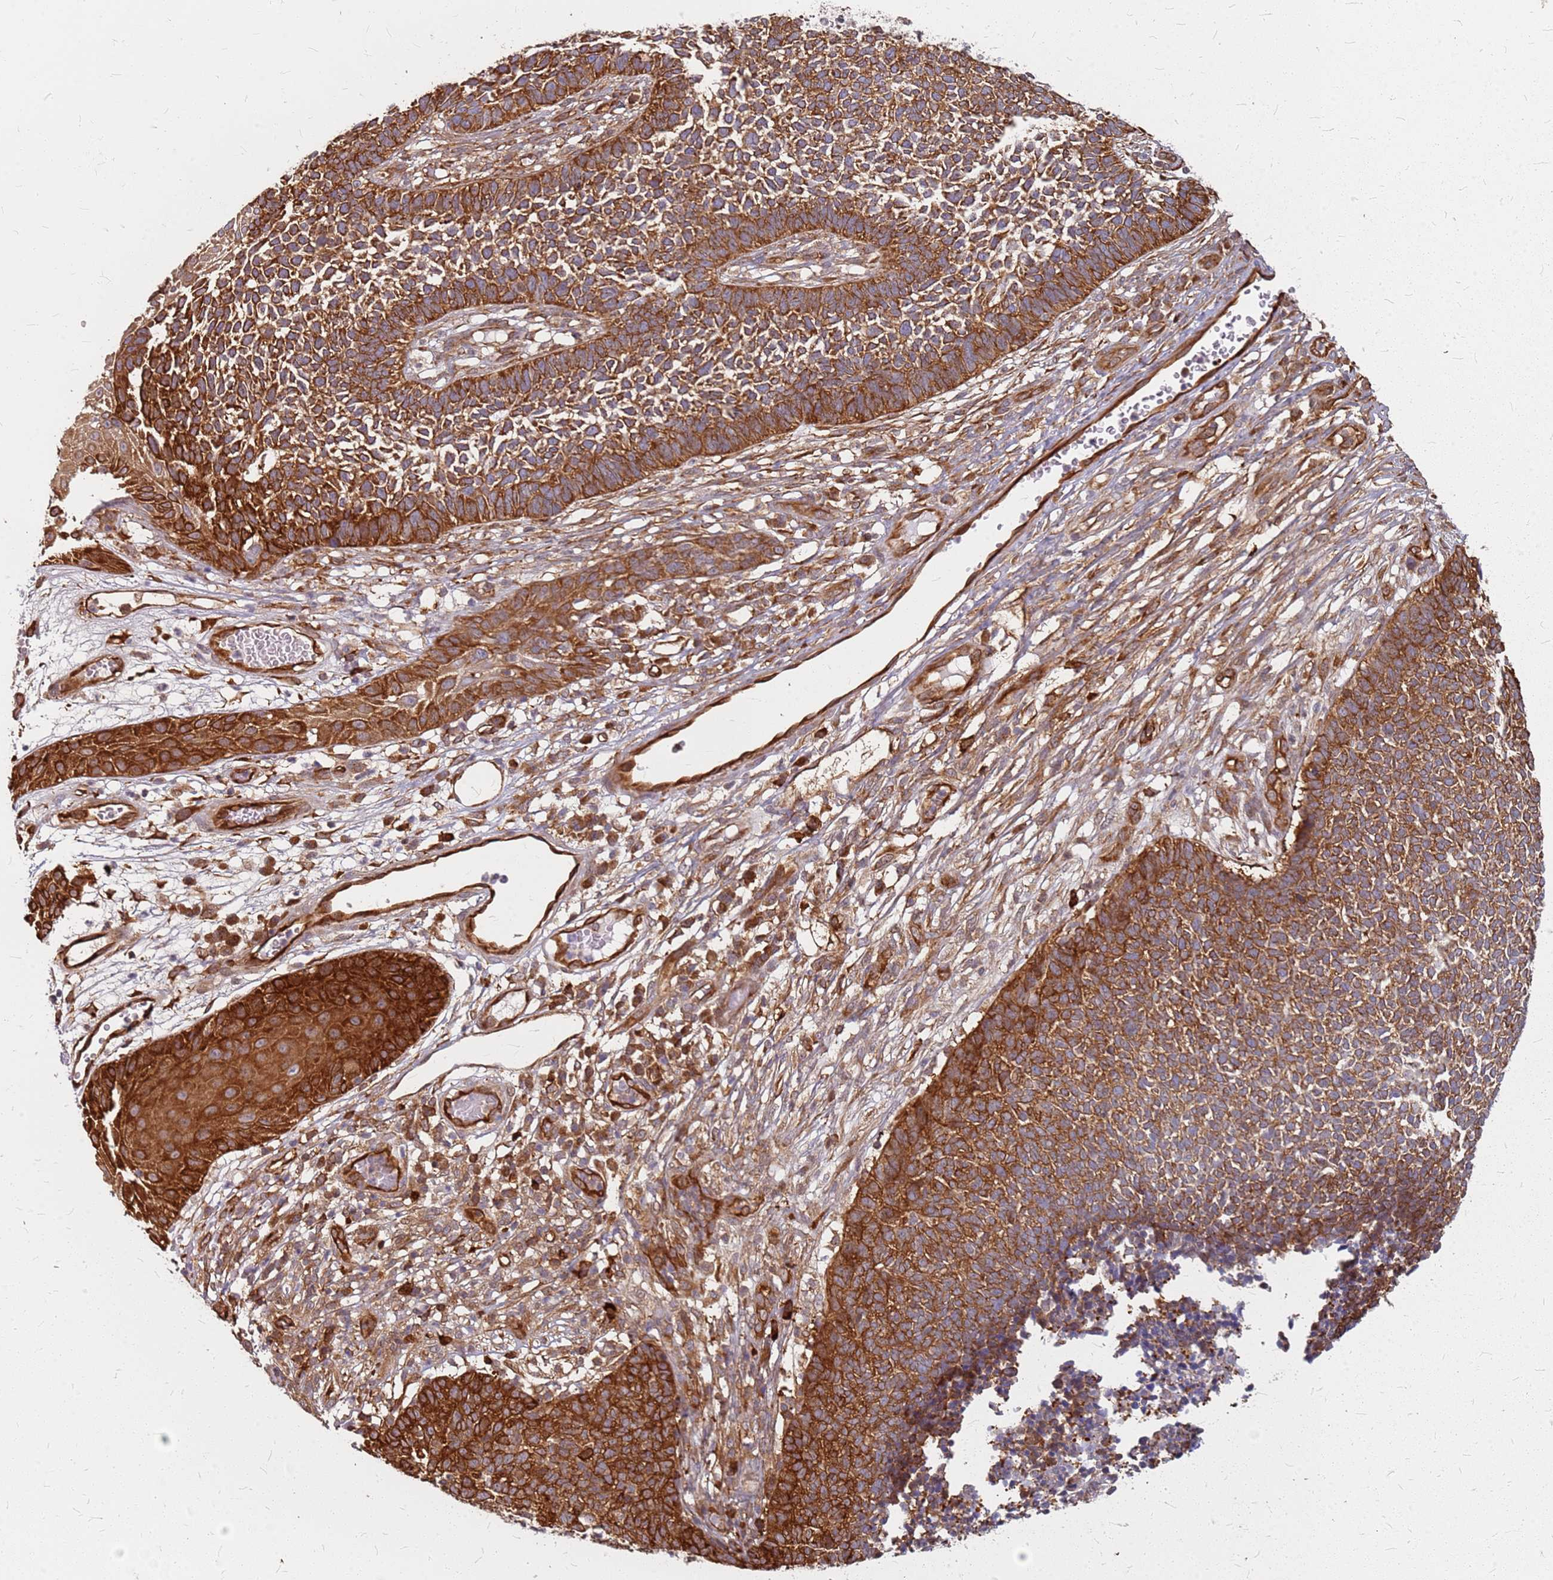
{"staining": {"intensity": "strong", "quantity": ">75%", "location": "cytoplasmic/membranous"}, "tissue": "skin cancer", "cell_type": "Tumor cells", "image_type": "cancer", "snomed": [{"axis": "morphology", "description": "Basal cell carcinoma"}, {"axis": "topography", "description": "Skin"}], "caption": "There is high levels of strong cytoplasmic/membranous expression in tumor cells of basal cell carcinoma (skin), as demonstrated by immunohistochemical staining (brown color).", "gene": "HDX", "patient": {"sex": "female", "age": 84}}